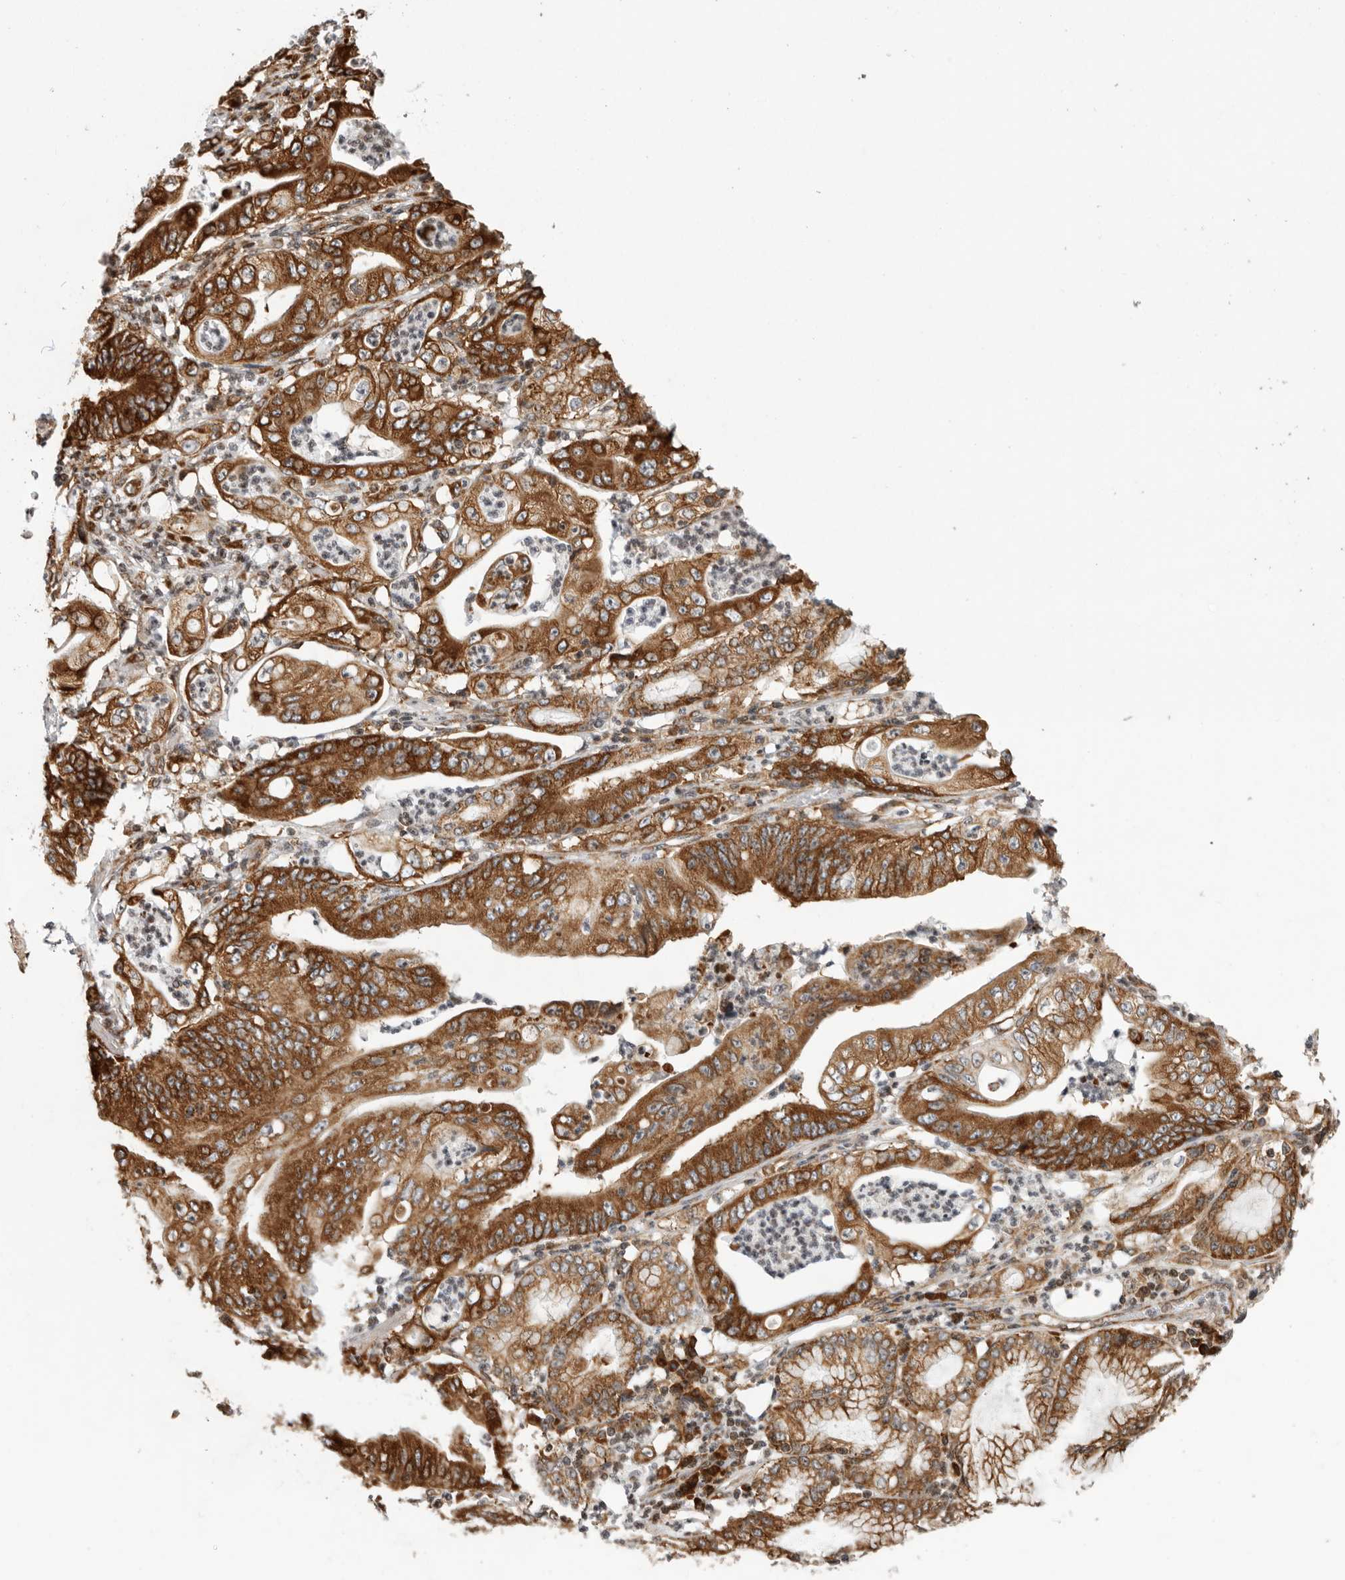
{"staining": {"intensity": "strong", "quantity": ">75%", "location": "cytoplasmic/membranous"}, "tissue": "stomach cancer", "cell_type": "Tumor cells", "image_type": "cancer", "snomed": [{"axis": "morphology", "description": "Adenocarcinoma, NOS"}, {"axis": "topography", "description": "Stomach"}], "caption": "A micrograph of stomach cancer stained for a protein demonstrates strong cytoplasmic/membranous brown staining in tumor cells.", "gene": "FZD3", "patient": {"sex": "female", "age": 73}}